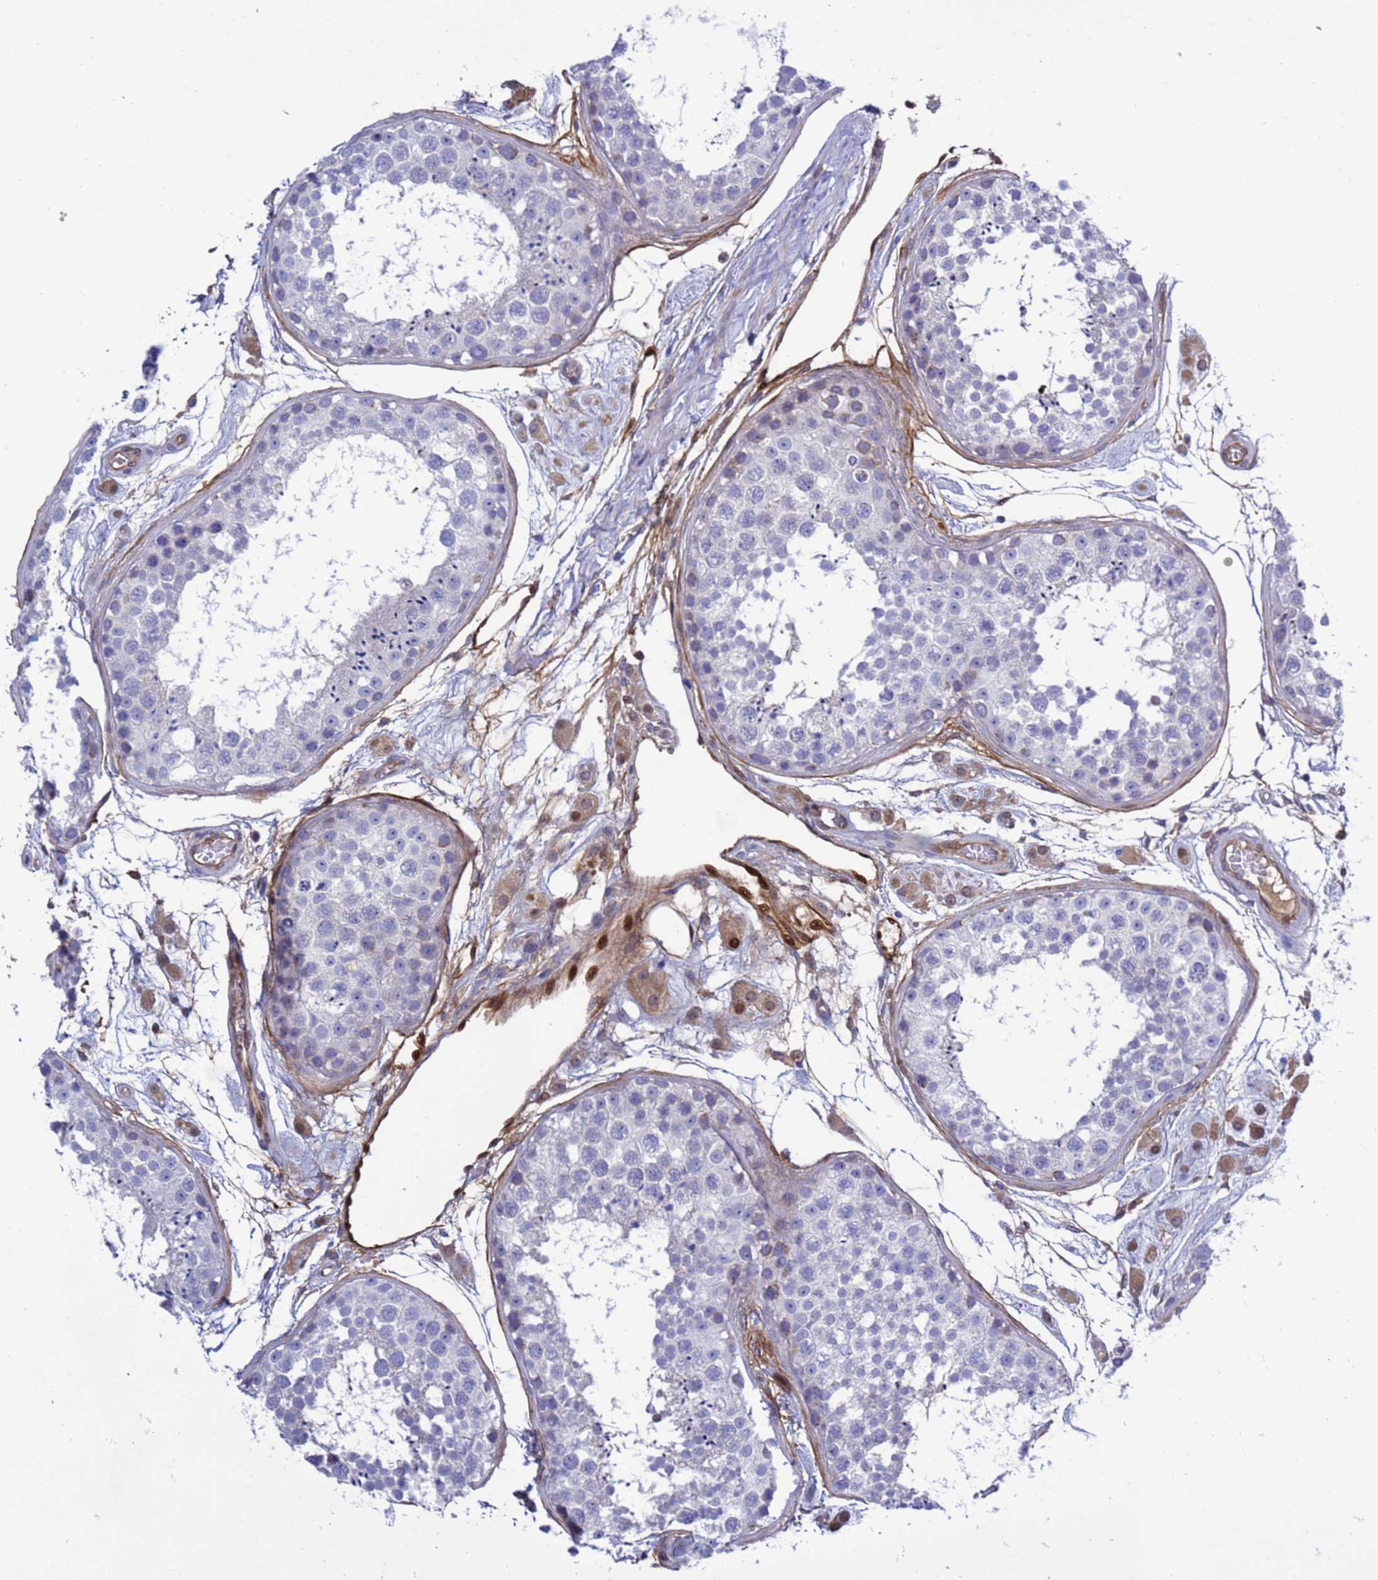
{"staining": {"intensity": "negative", "quantity": "none", "location": "none"}, "tissue": "testis", "cell_type": "Cells in seminiferous ducts", "image_type": "normal", "snomed": [{"axis": "morphology", "description": "Normal tissue, NOS"}, {"axis": "topography", "description": "Testis"}], "caption": "Normal testis was stained to show a protein in brown. There is no significant positivity in cells in seminiferous ducts.", "gene": "FOXRED1", "patient": {"sex": "male", "age": 25}}